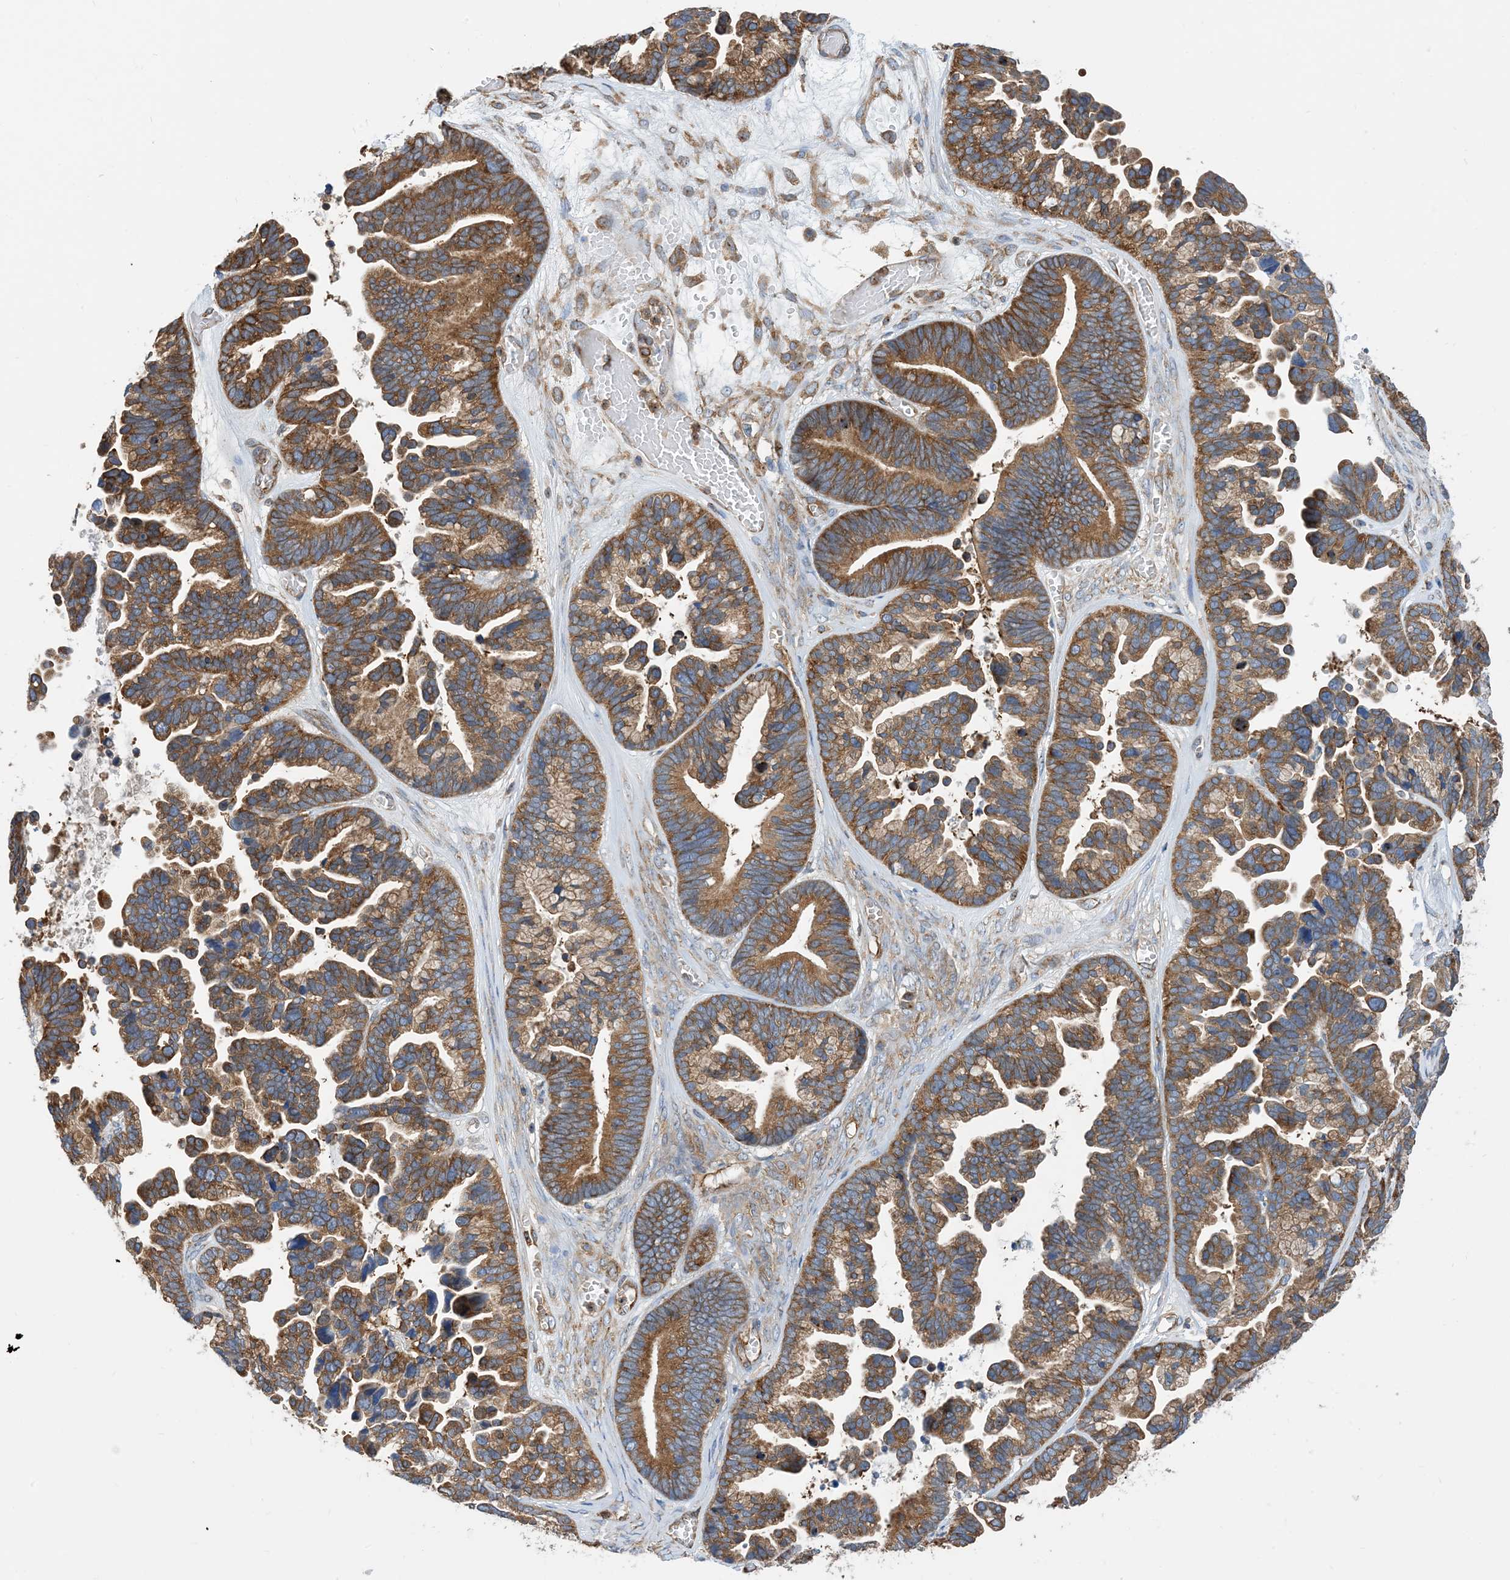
{"staining": {"intensity": "moderate", "quantity": ">75%", "location": "cytoplasmic/membranous"}, "tissue": "ovarian cancer", "cell_type": "Tumor cells", "image_type": "cancer", "snomed": [{"axis": "morphology", "description": "Cystadenocarcinoma, serous, NOS"}, {"axis": "topography", "description": "Ovary"}], "caption": "Immunohistochemical staining of serous cystadenocarcinoma (ovarian) reveals medium levels of moderate cytoplasmic/membranous staining in approximately >75% of tumor cells. Nuclei are stained in blue.", "gene": "DYNC1LI1", "patient": {"sex": "female", "age": 56}}